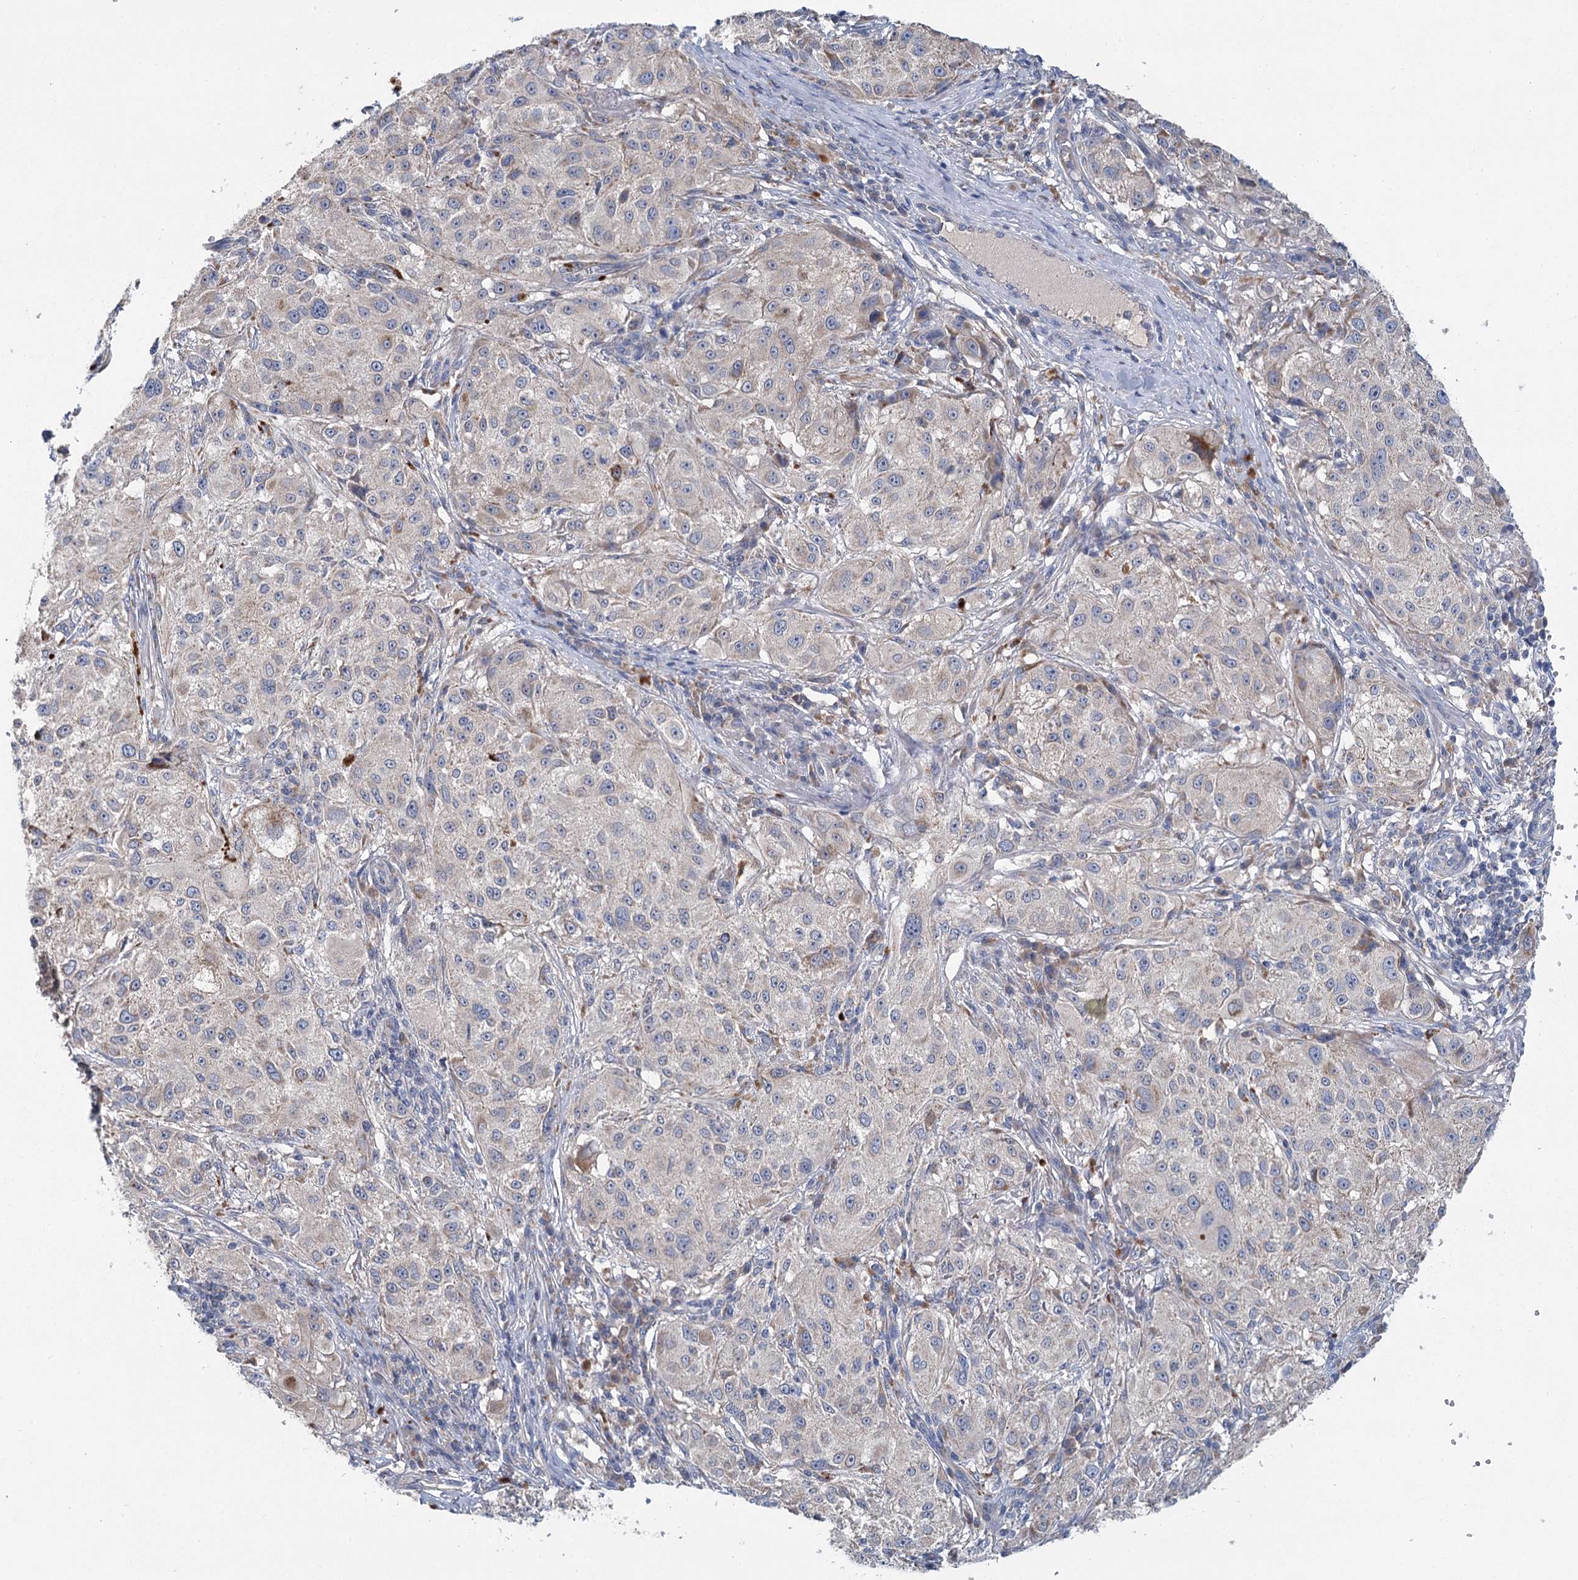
{"staining": {"intensity": "negative", "quantity": "none", "location": "none"}, "tissue": "melanoma", "cell_type": "Tumor cells", "image_type": "cancer", "snomed": [{"axis": "morphology", "description": "Necrosis, NOS"}, {"axis": "morphology", "description": "Malignant melanoma, NOS"}, {"axis": "topography", "description": "Skin"}], "caption": "Human melanoma stained for a protein using IHC exhibits no positivity in tumor cells.", "gene": "ANKRD16", "patient": {"sex": "female", "age": 87}}